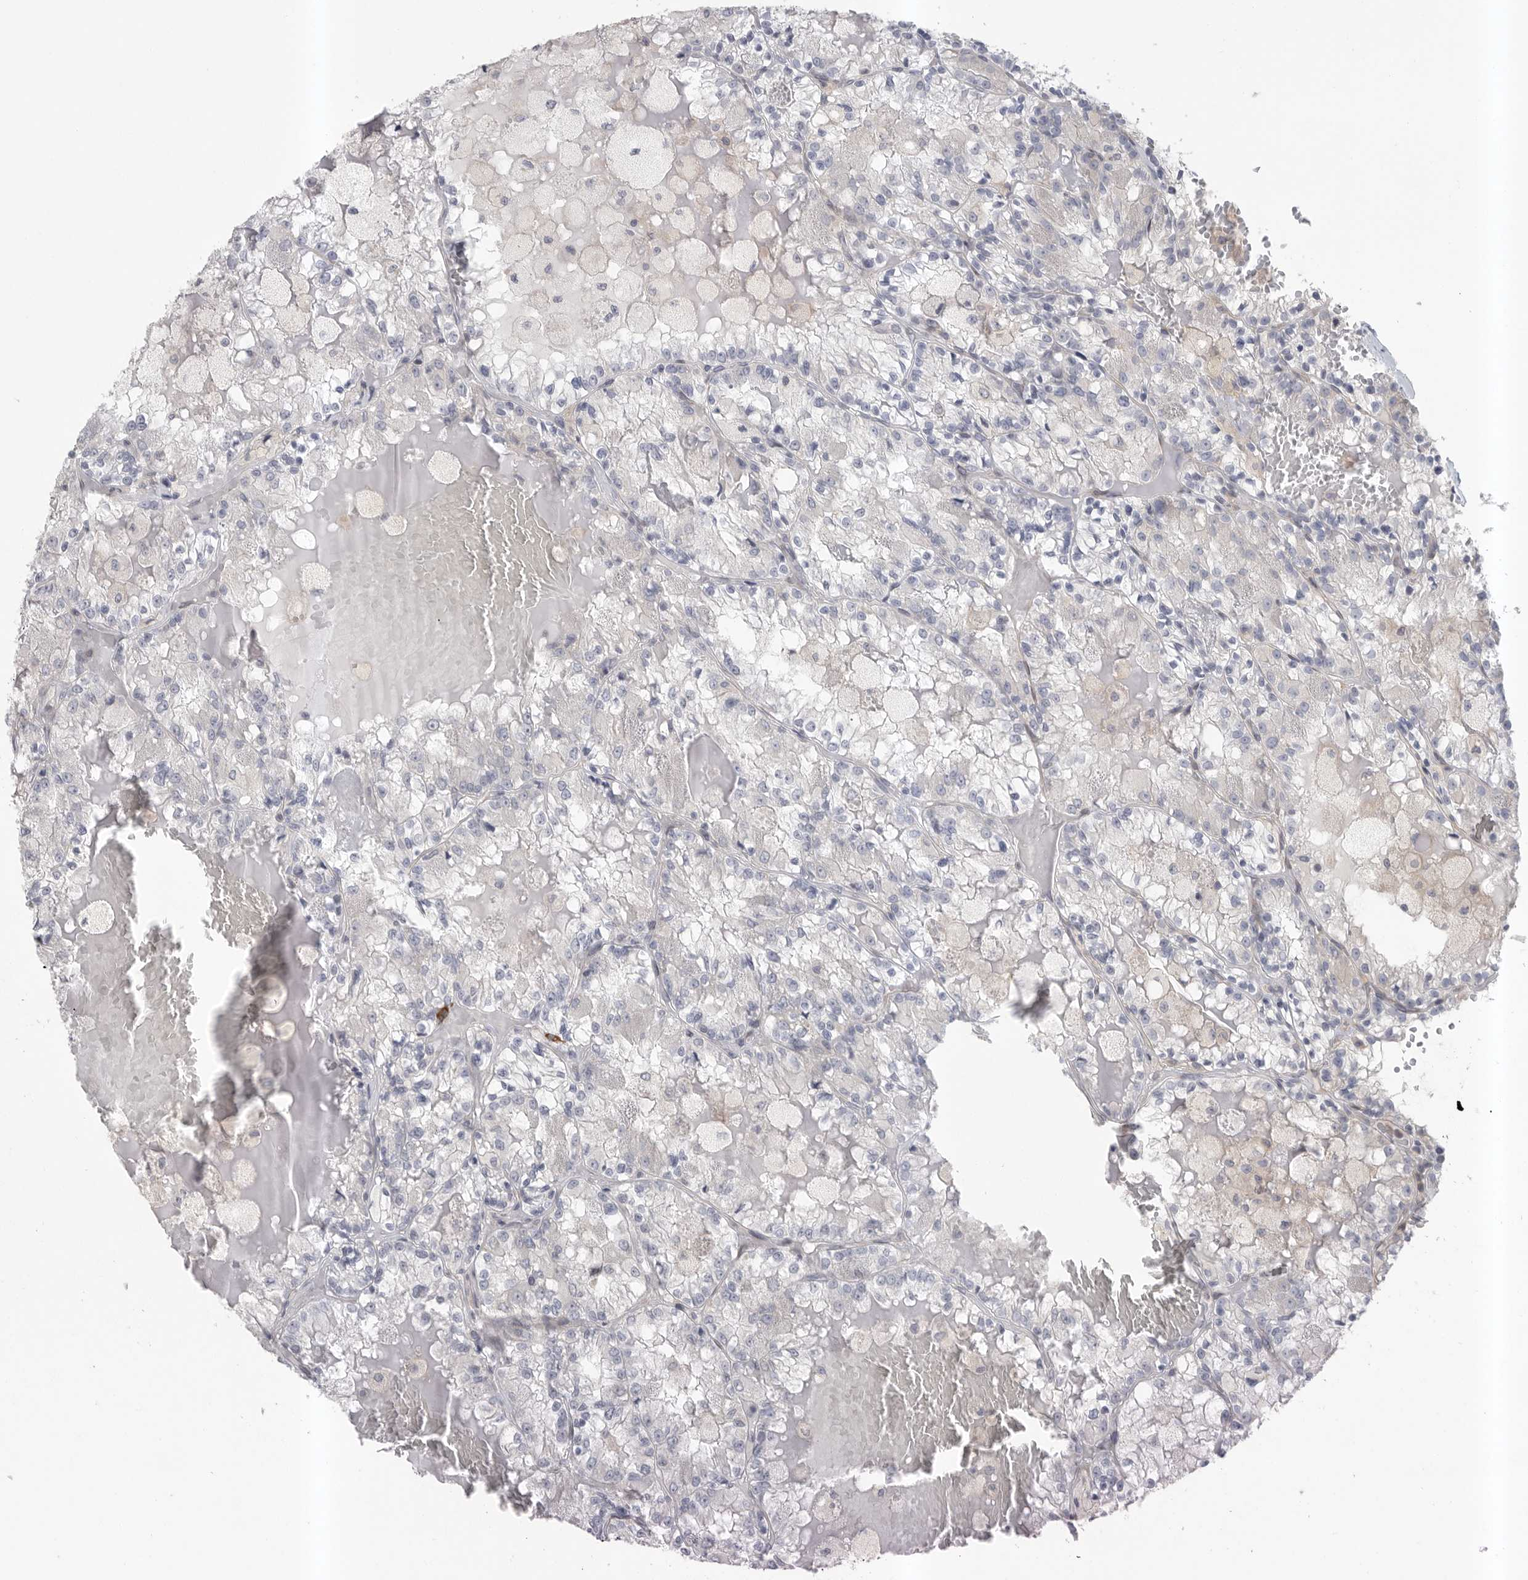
{"staining": {"intensity": "negative", "quantity": "none", "location": "none"}, "tissue": "renal cancer", "cell_type": "Tumor cells", "image_type": "cancer", "snomed": [{"axis": "morphology", "description": "Adenocarcinoma, NOS"}, {"axis": "topography", "description": "Kidney"}], "caption": "The micrograph displays no significant expression in tumor cells of renal cancer.", "gene": "TMEM69", "patient": {"sex": "female", "age": 56}}